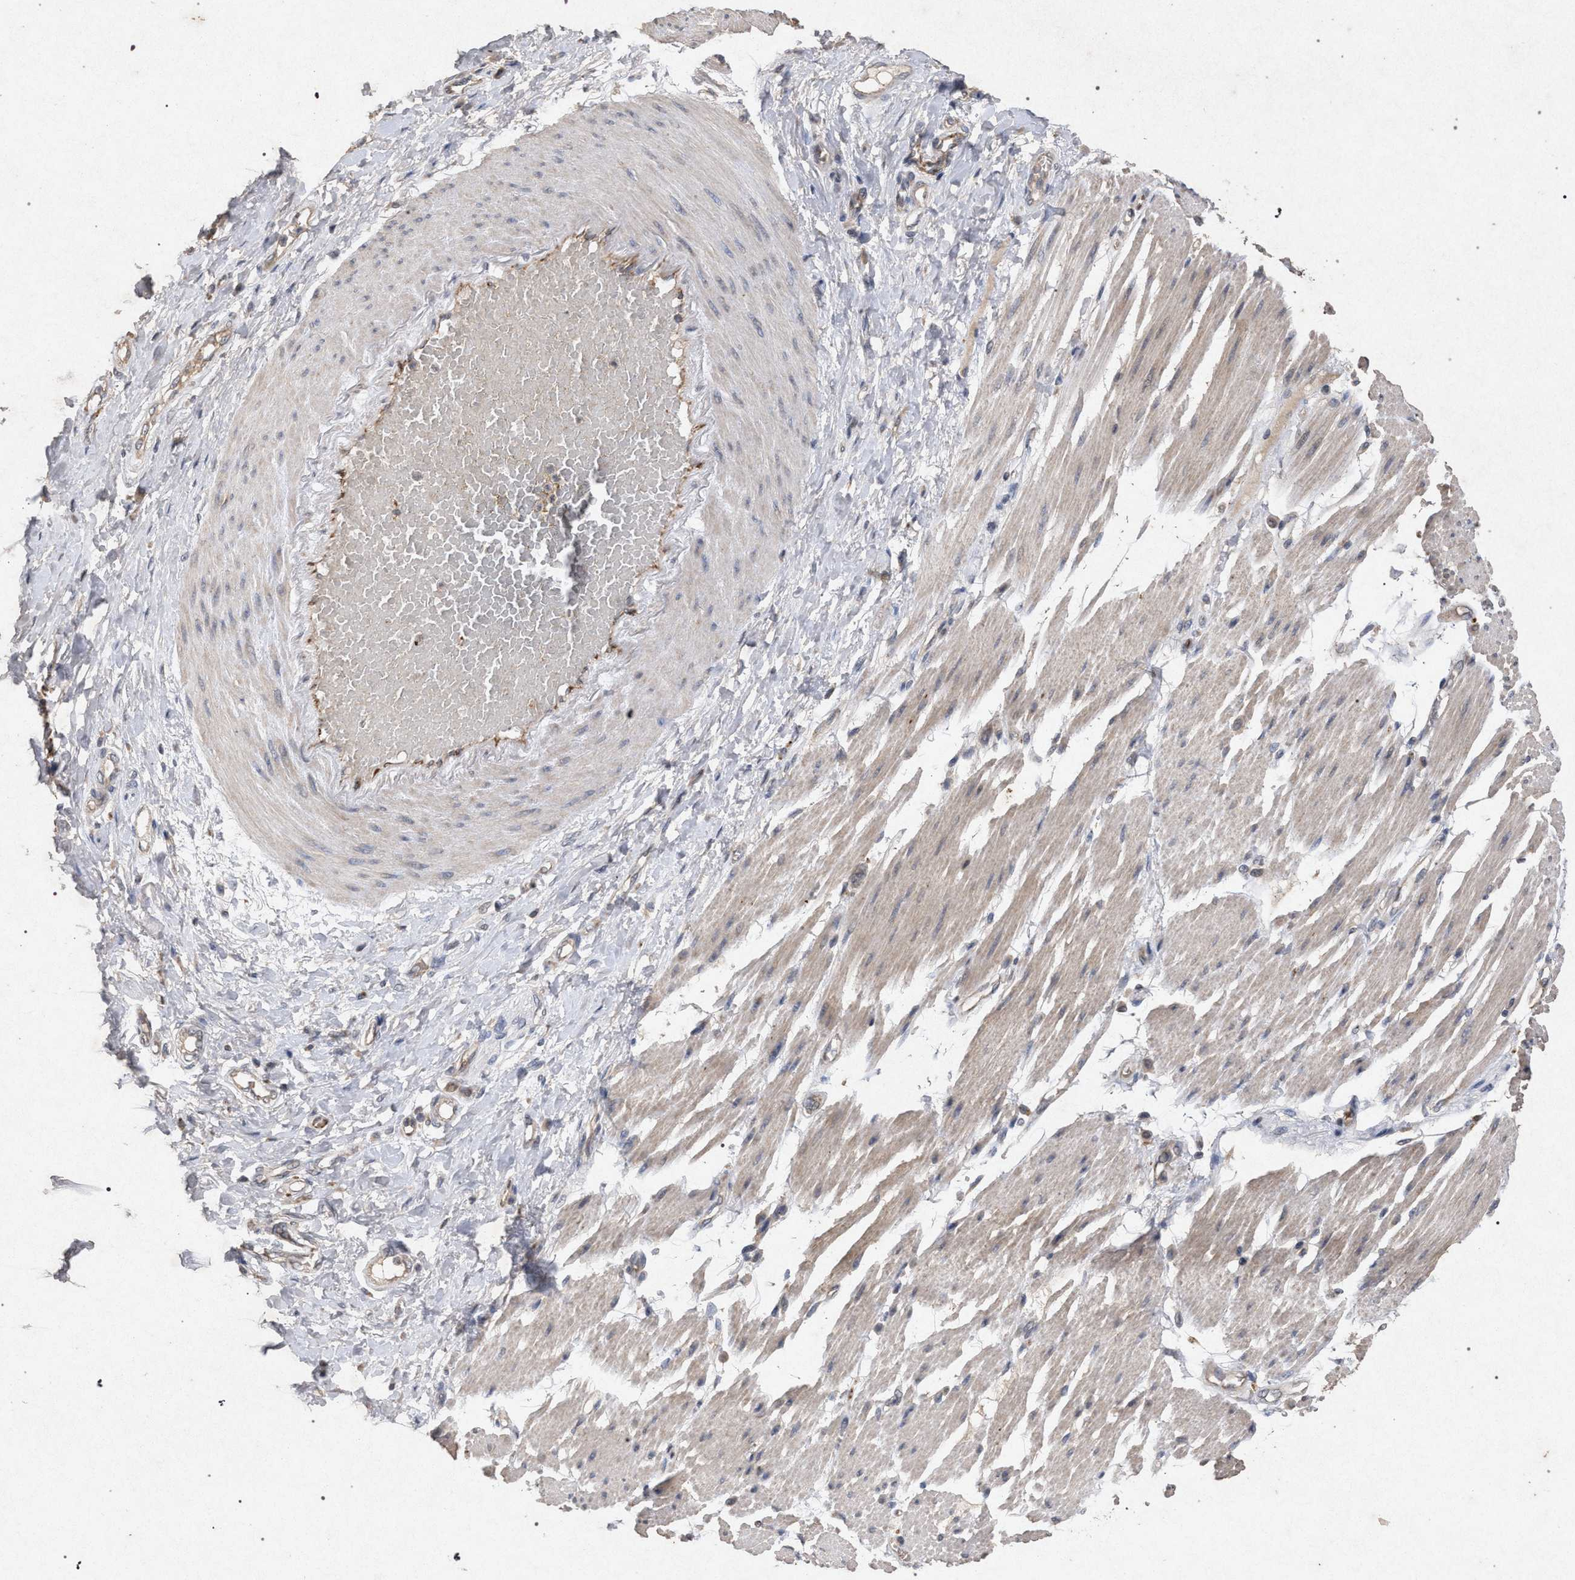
{"staining": {"intensity": "weak", "quantity": ">75%", "location": "cytoplasmic/membranous"}, "tissue": "adipose tissue", "cell_type": "Adipocytes", "image_type": "normal", "snomed": [{"axis": "morphology", "description": "Normal tissue, NOS"}, {"axis": "morphology", "description": "Adenocarcinoma, NOS"}, {"axis": "topography", "description": "Esophagus"}], "caption": "Weak cytoplasmic/membranous expression for a protein is identified in approximately >75% of adipocytes of benign adipose tissue using immunohistochemistry.", "gene": "PKD2L1", "patient": {"sex": "male", "age": 62}}